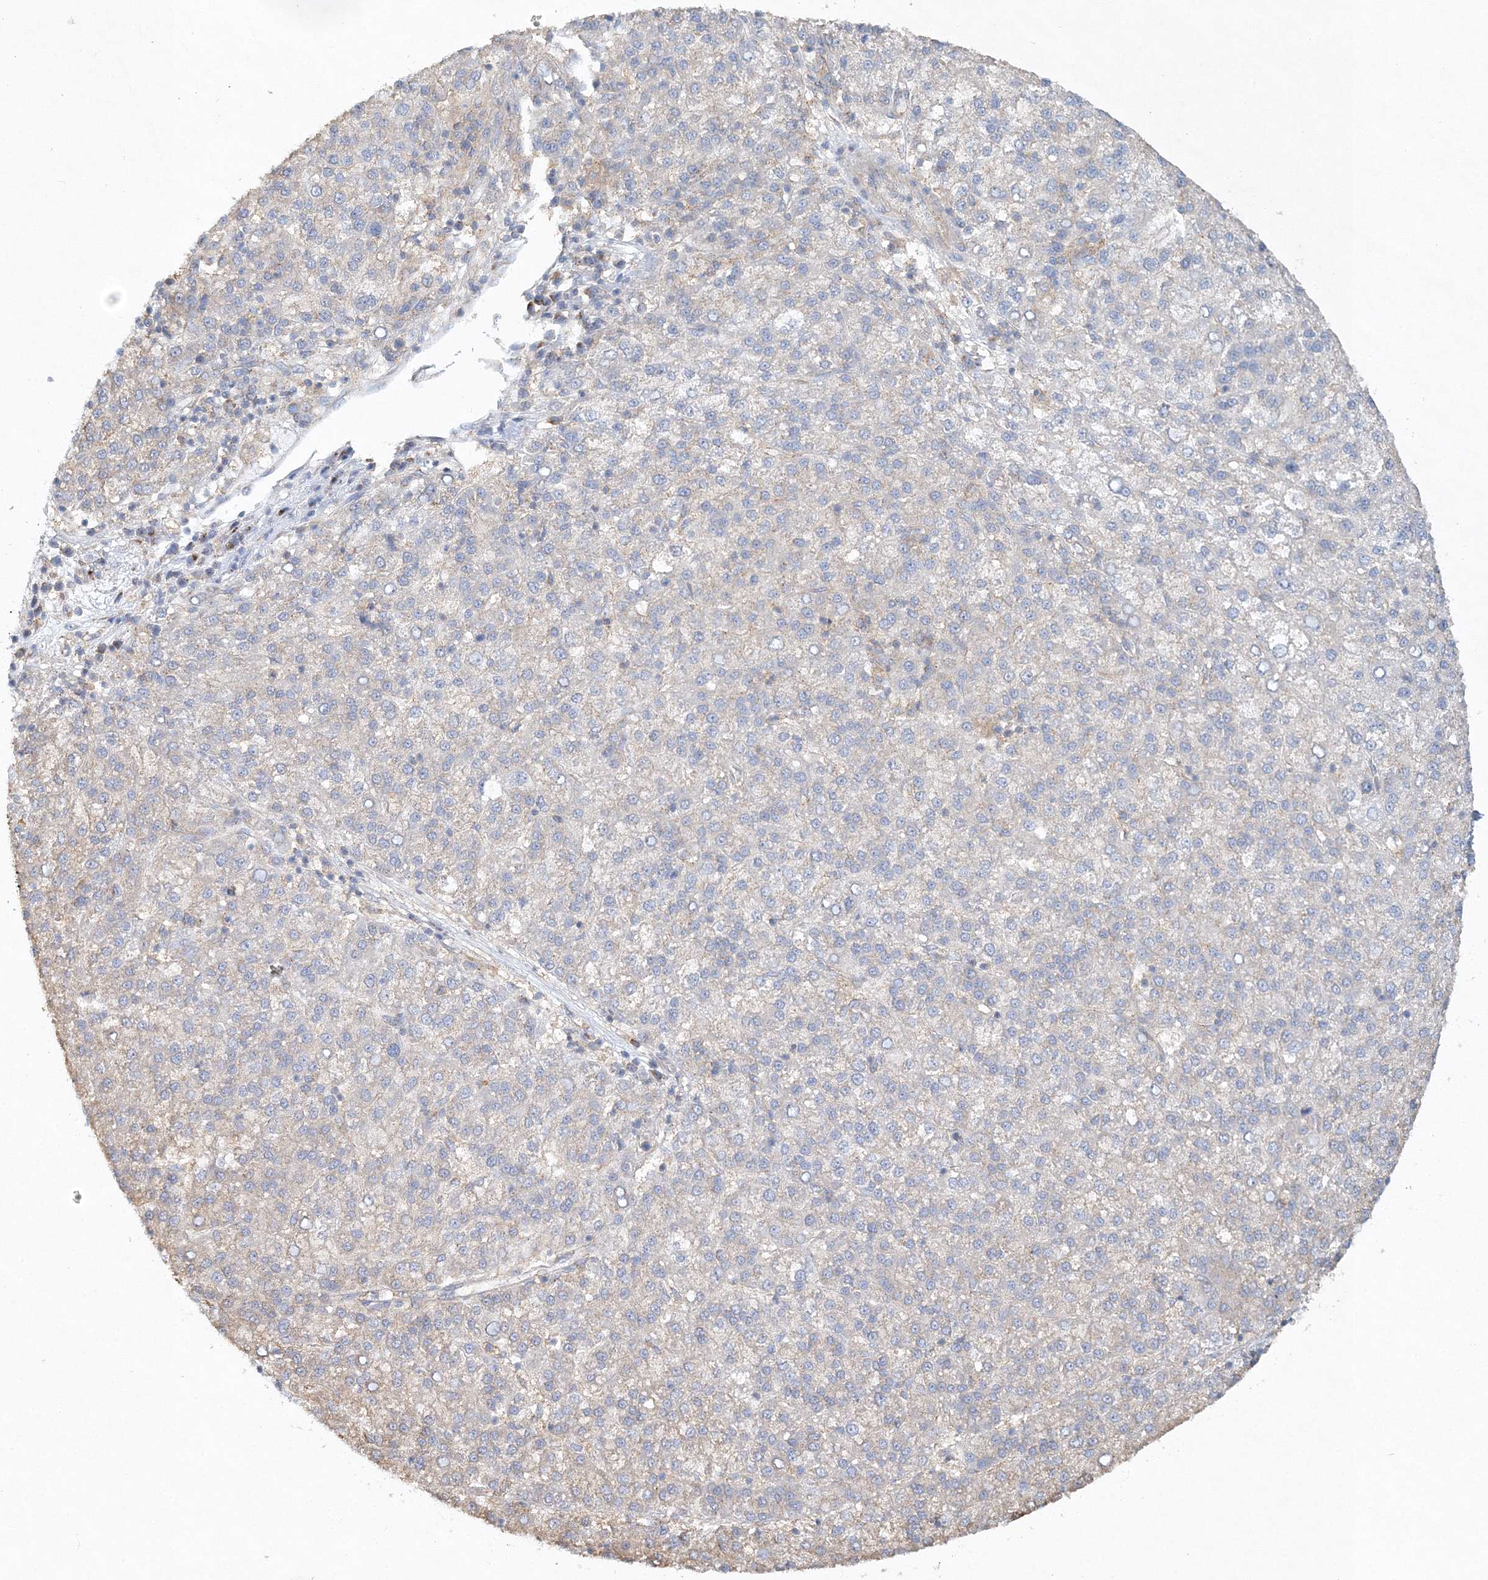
{"staining": {"intensity": "negative", "quantity": "none", "location": "none"}, "tissue": "liver cancer", "cell_type": "Tumor cells", "image_type": "cancer", "snomed": [{"axis": "morphology", "description": "Carcinoma, Hepatocellular, NOS"}, {"axis": "topography", "description": "Liver"}], "caption": "Immunohistochemistry (IHC) photomicrograph of hepatocellular carcinoma (liver) stained for a protein (brown), which reveals no positivity in tumor cells.", "gene": "SEC23IP", "patient": {"sex": "female", "age": 58}}